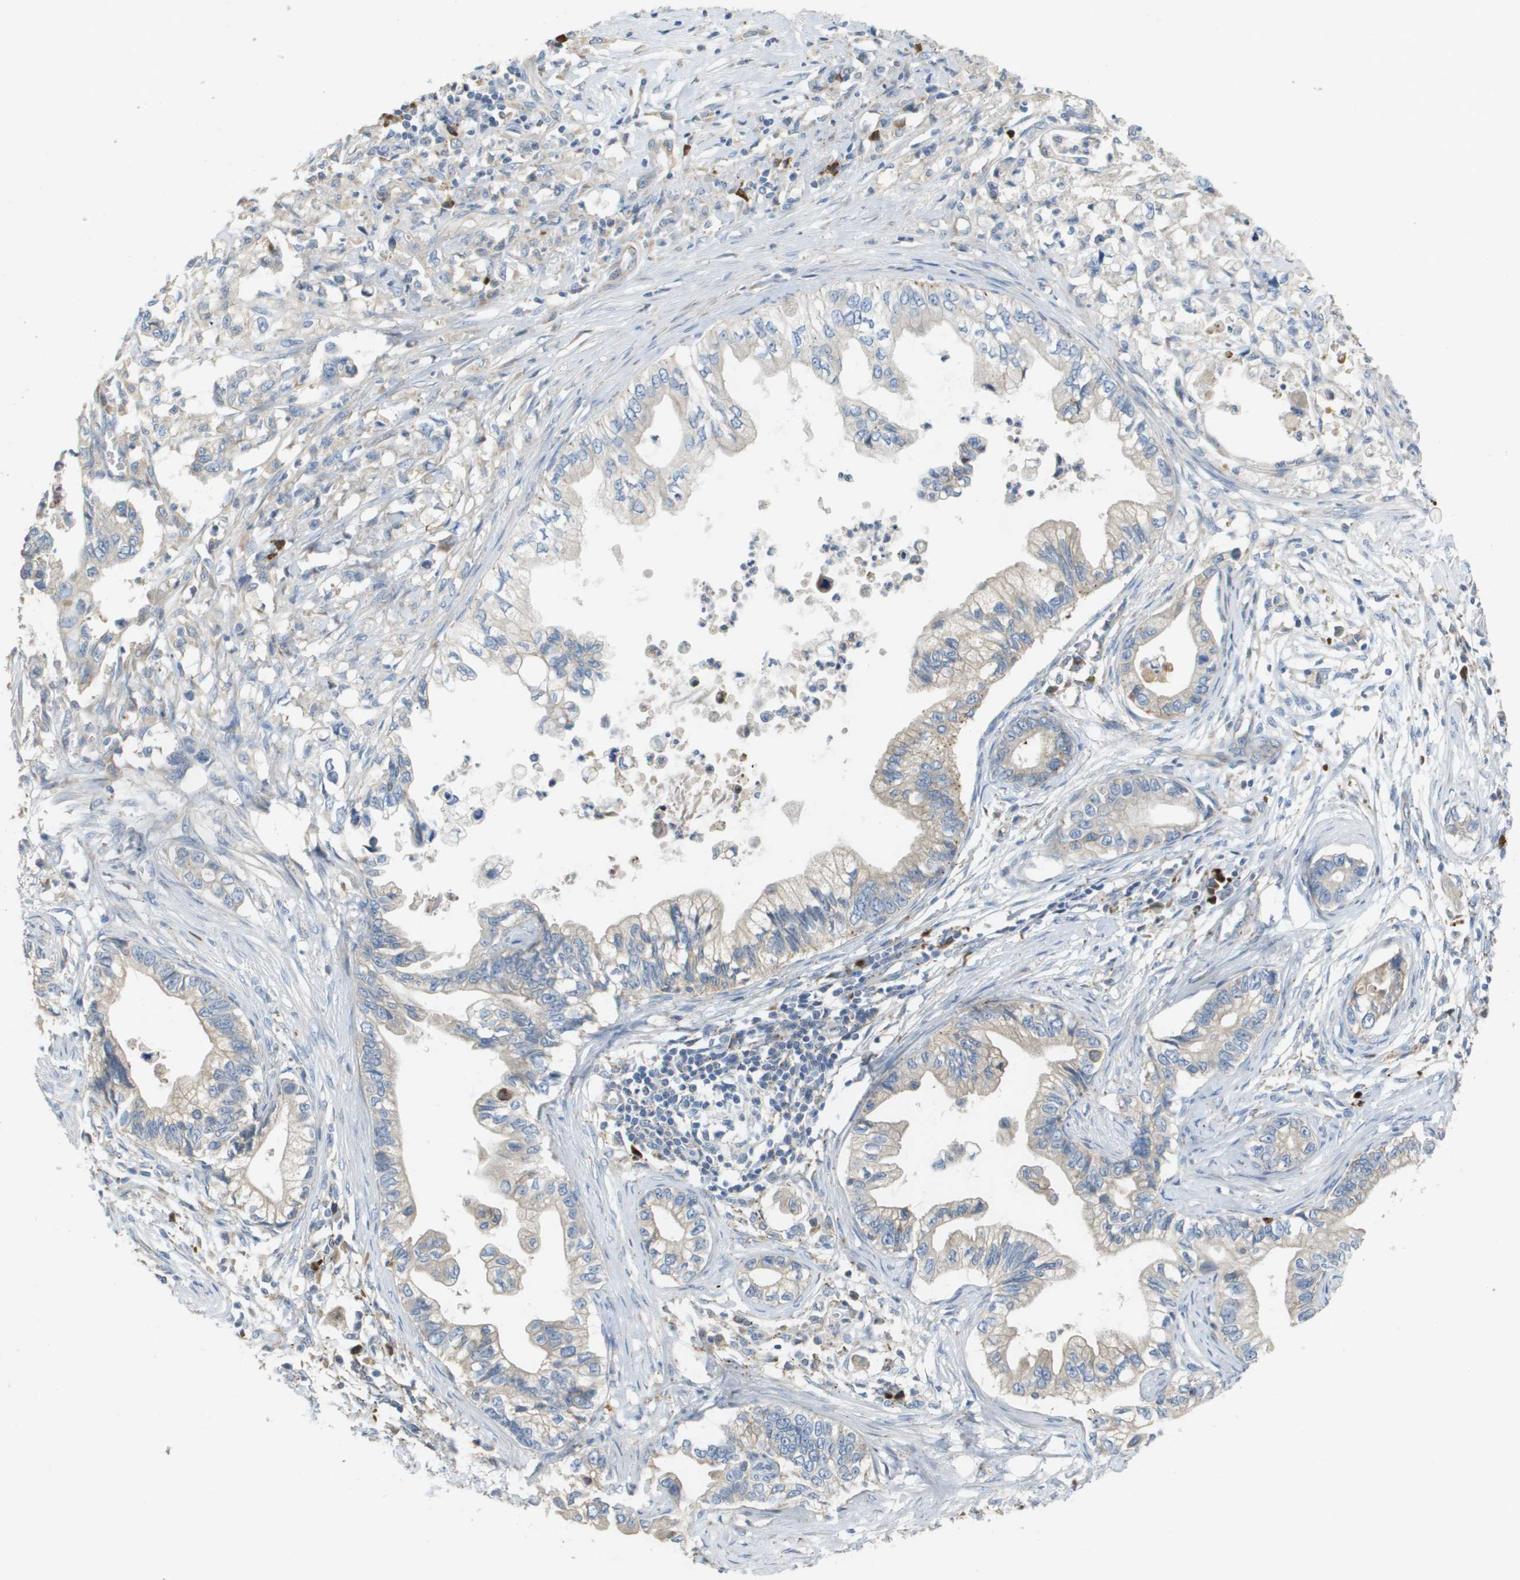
{"staining": {"intensity": "weak", "quantity": "<25%", "location": "cytoplasmic/membranous"}, "tissue": "pancreatic cancer", "cell_type": "Tumor cells", "image_type": "cancer", "snomed": [{"axis": "morphology", "description": "Adenocarcinoma, NOS"}, {"axis": "topography", "description": "Pancreas"}], "caption": "There is no significant expression in tumor cells of adenocarcinoma (pancreatic). Brightfield microscopy of IHC stained with DAB (3,3'-diaminobenzidine) (brown) and hematoxylin (blue), captured at high magnification.", "gene": "CASP10", "patient": {"sex": "male", "age": 56}}